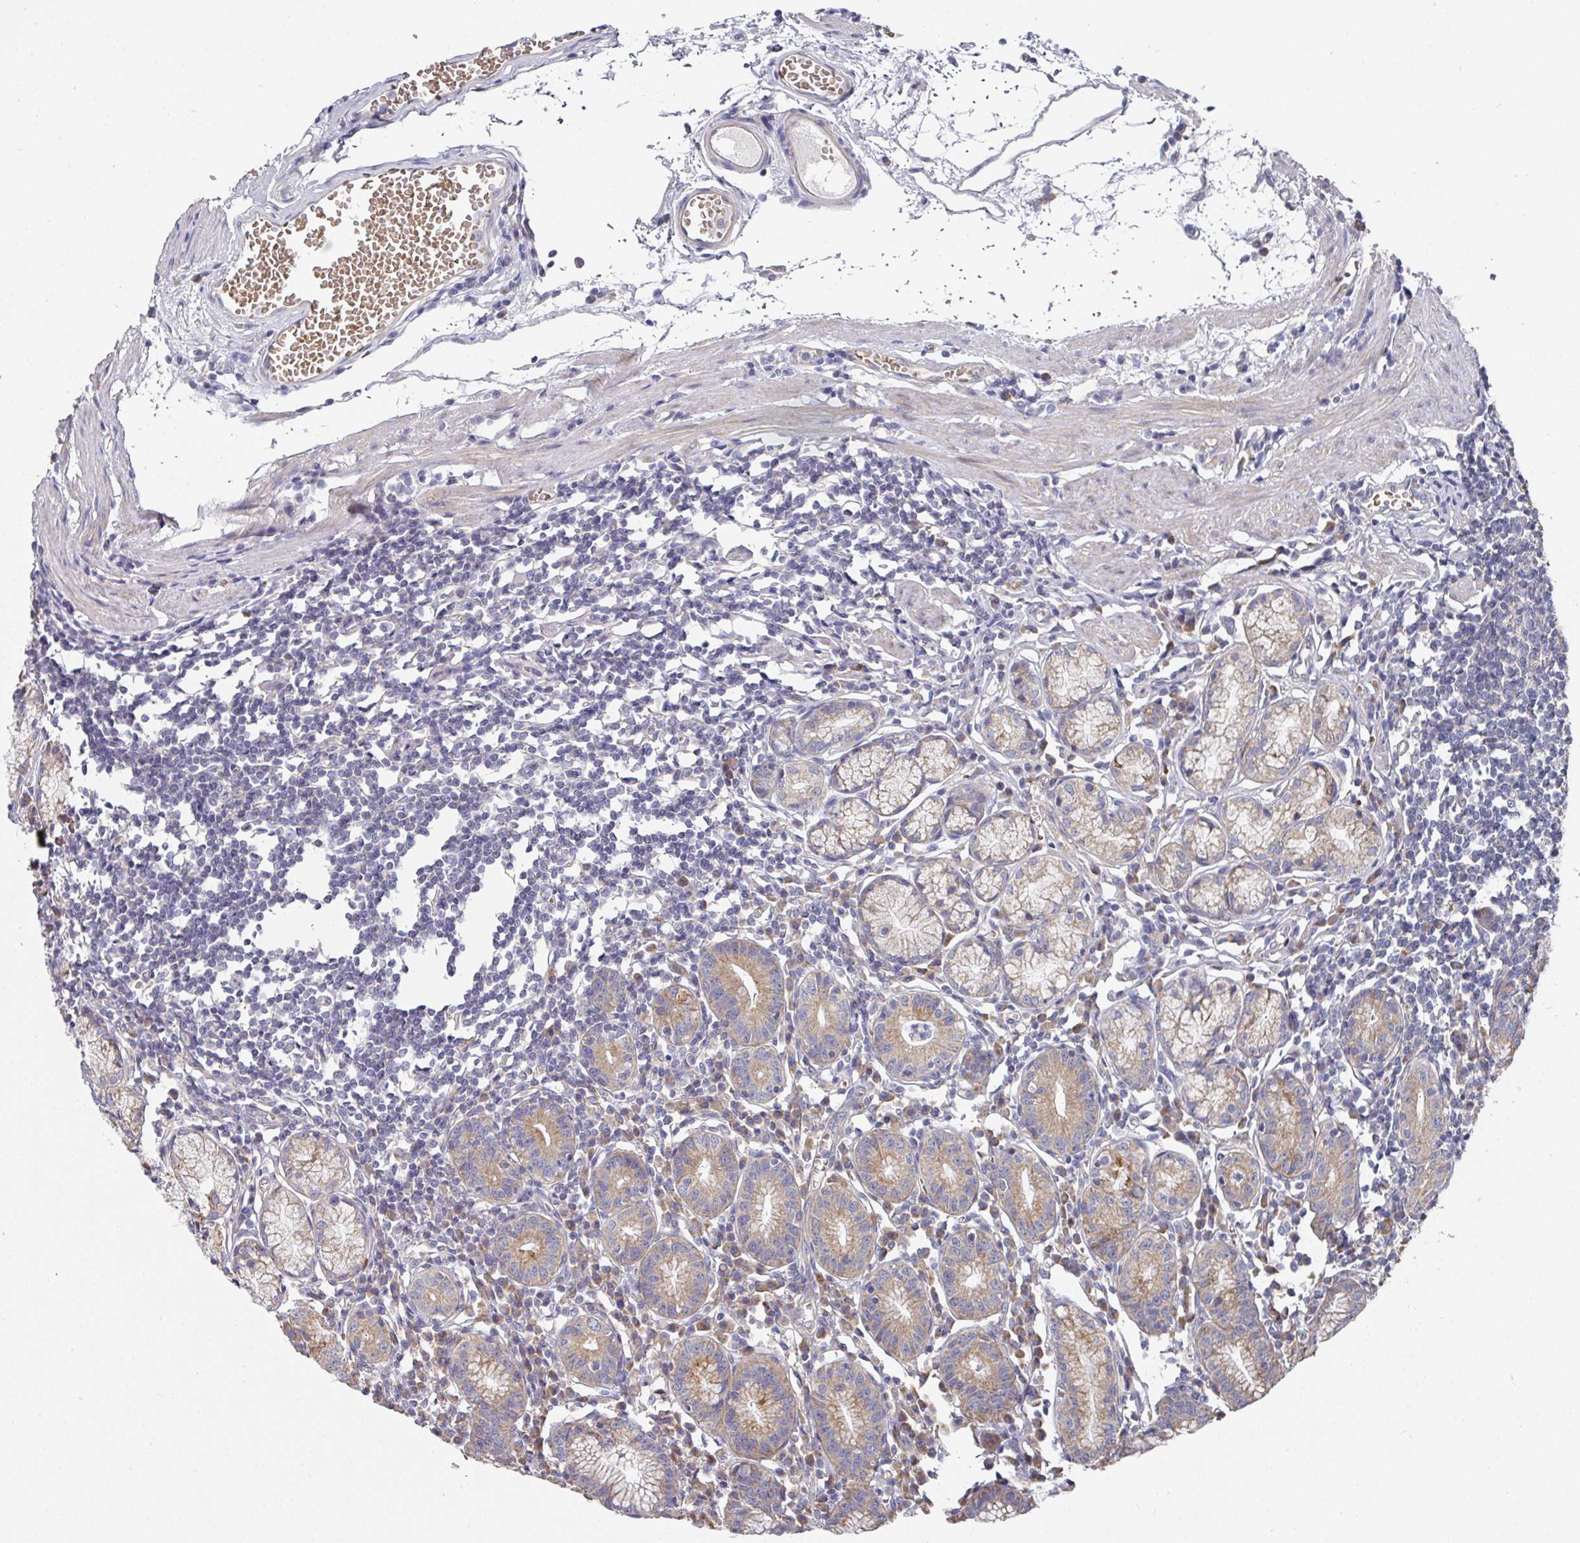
{"staining": {"intensity": "moderate", "quantity": "25%-75%", "location": "cytoplasmic/membranous"}, "tissue": "stomach", "cell_type": "Glandular cells", "image_type": "normal", "snomed": [{"axis": "morphology", "description": "Normal tissue, NOS"}, {"axis": "topography", "description": "Stomach"}], "caption": "Moderate cytoplasmic/membranous expression for a protein is seen in approximately 25%-75% of glandular cells of normal stomach using immunohistochemistry (IHC).", "gene": "PYROXD2", "patient": {"sex": "male", "age": 55}}